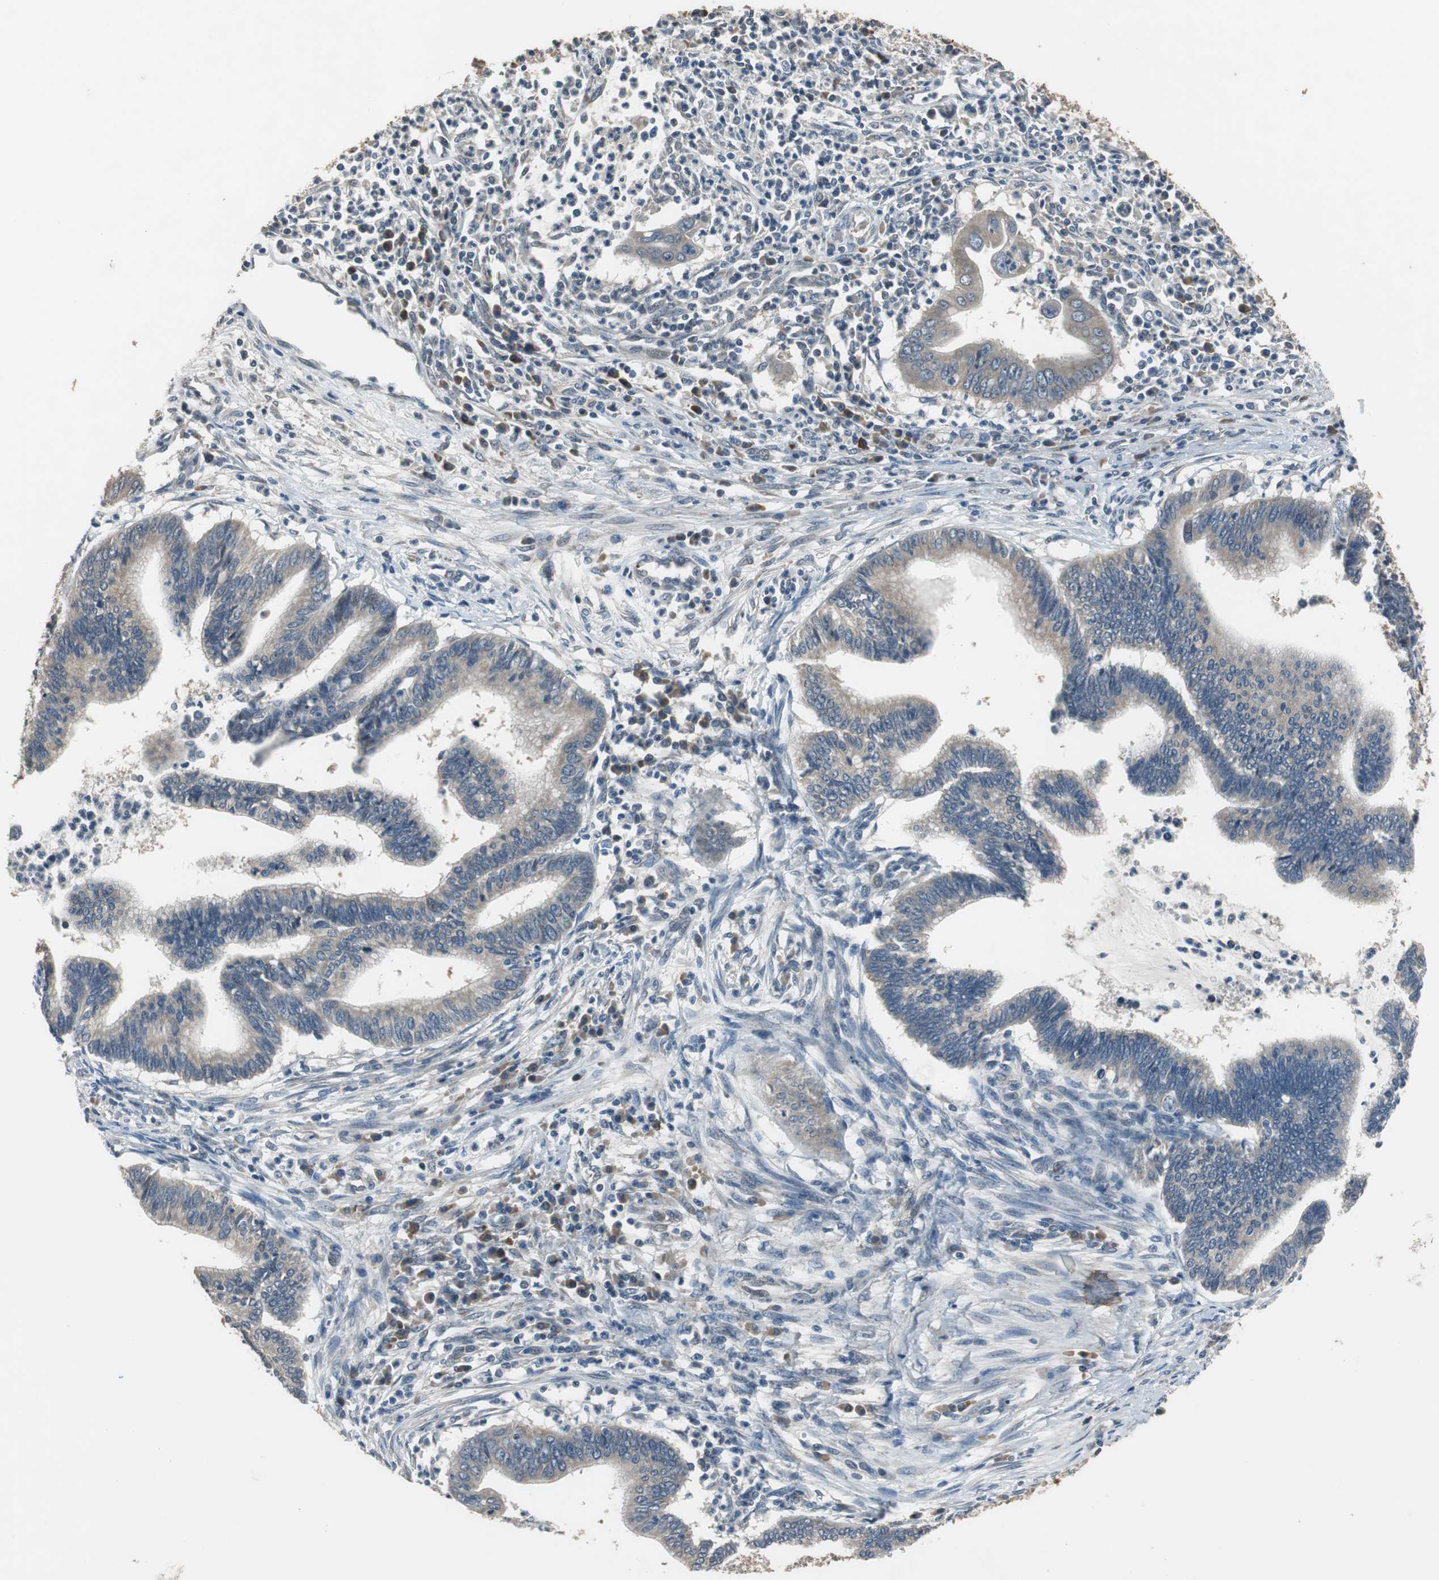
{"staining": {"intensity": "weak", "quantity": "25%-75%", "location": "cytoplasmic/membranous"}, "tissue": "cervical cancer", "cell_type": "Tumor cells", "image_type": "cancer", "snomed": [{"axis": "morphology", "description": "Adenocarcinoma, NOS"}, {"axis": "topography", "description": "Cervix"}], "caption": "Protein staining of cervical cancer (adenocarcinoma) tissue displays weak cytoplasmic/membranous positivity in about 25%-75% of tumor cells.", "gene": "PI4KB", "patient": {"sex": "female", "age": 36}}